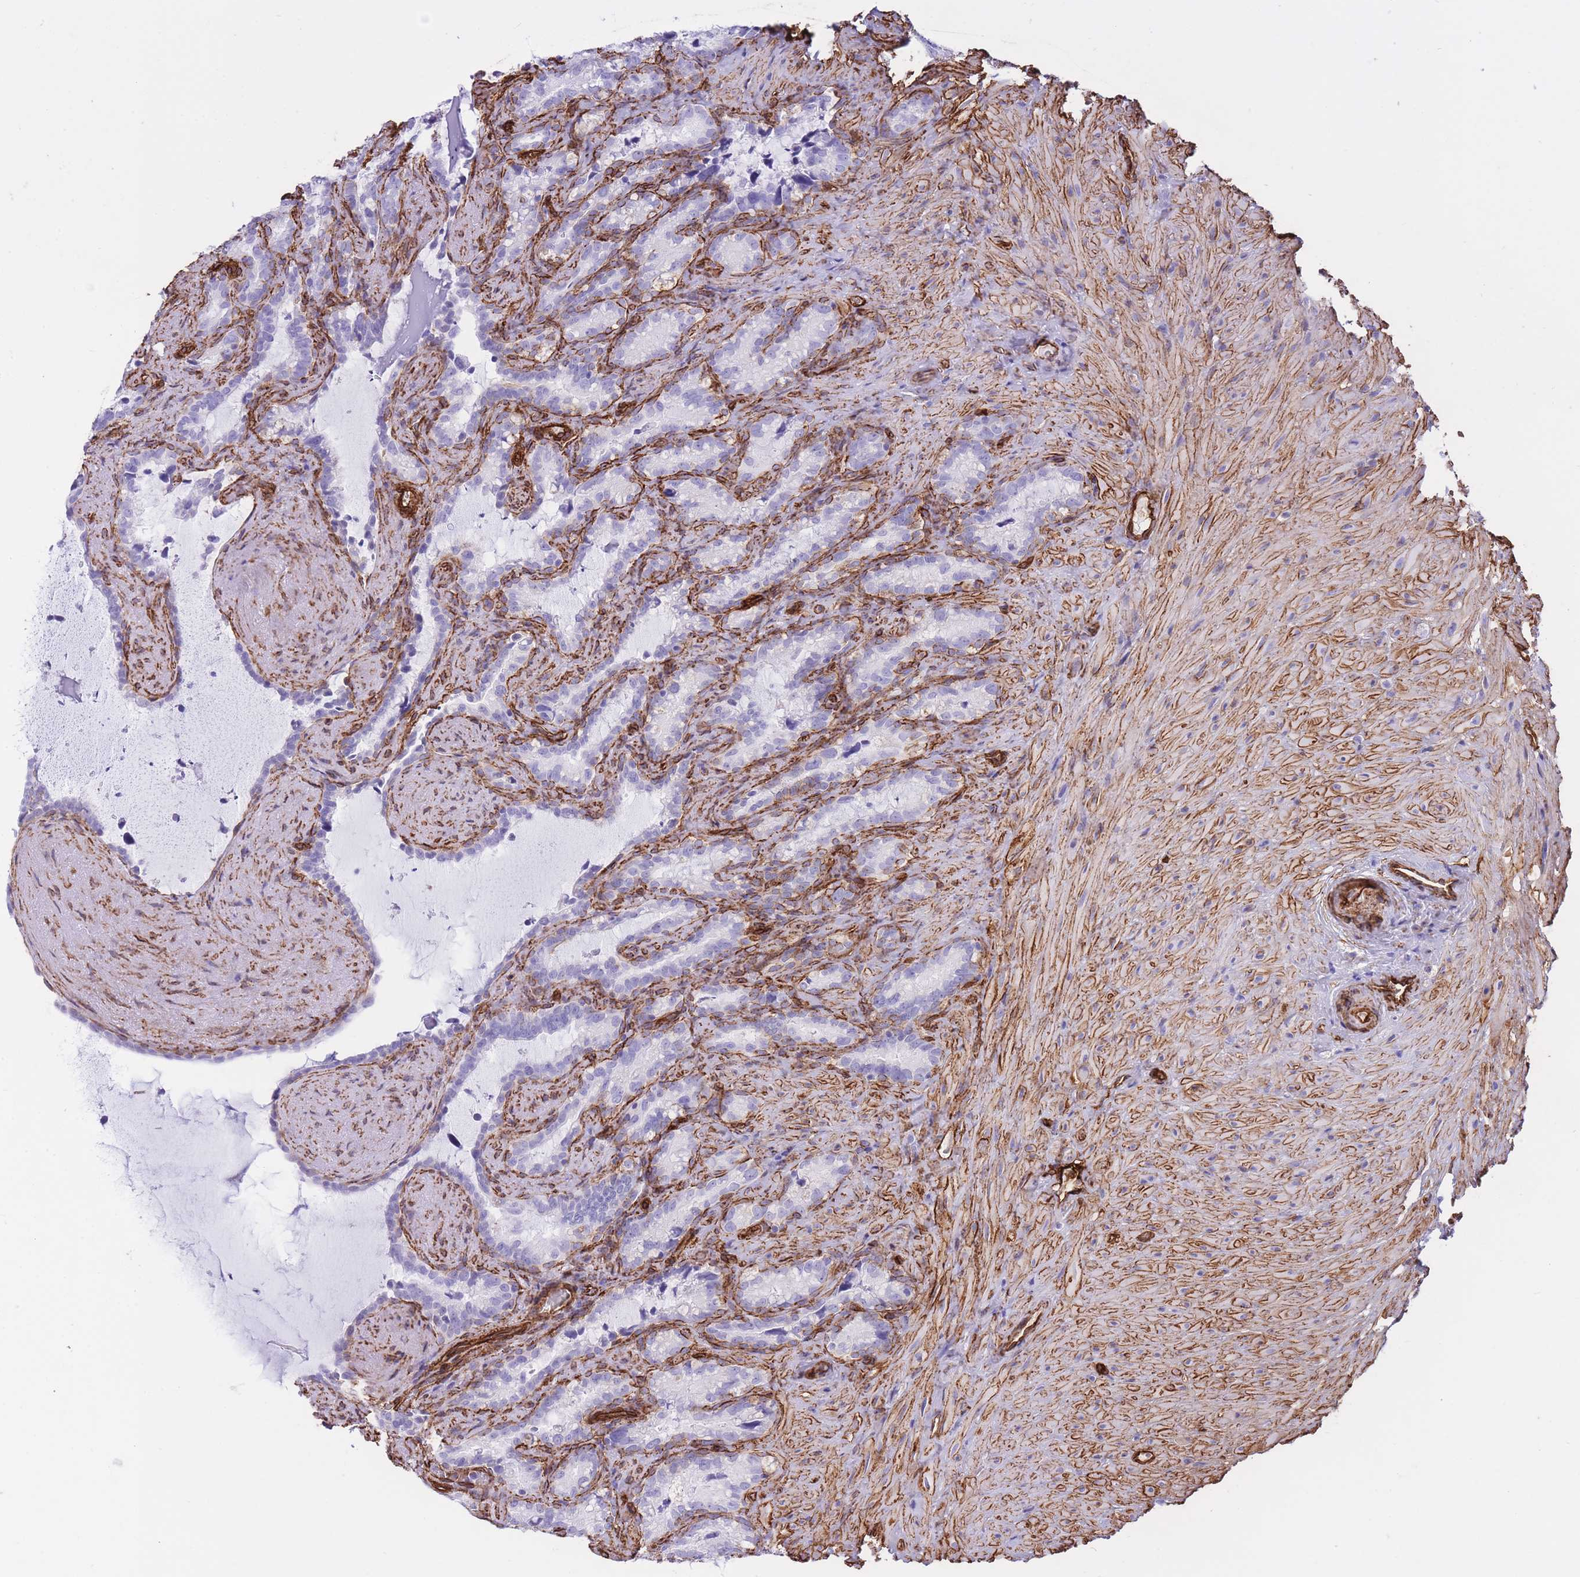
{"staining": {"intensity": "negative", "quantity": "none", "location": "none"}, "tissue": "seminal vesicle", "cell_type": "Glandular cells", "image_type": "normal", "snomed": [{"axis": "morphology", "description": "Normal tissue, NOS"}, {"axis": "topography", "description": "Prostate"}, {"axis": "topography", "description": "Seminal veicle"}], "caption": "Human seminal vesicle stained for a protein using immunohistochemistry (IHC) demonstrates no positivity in glandular cells.", "gene": "CAVIN1", "patient": {"sex": "male", "age": 58}}